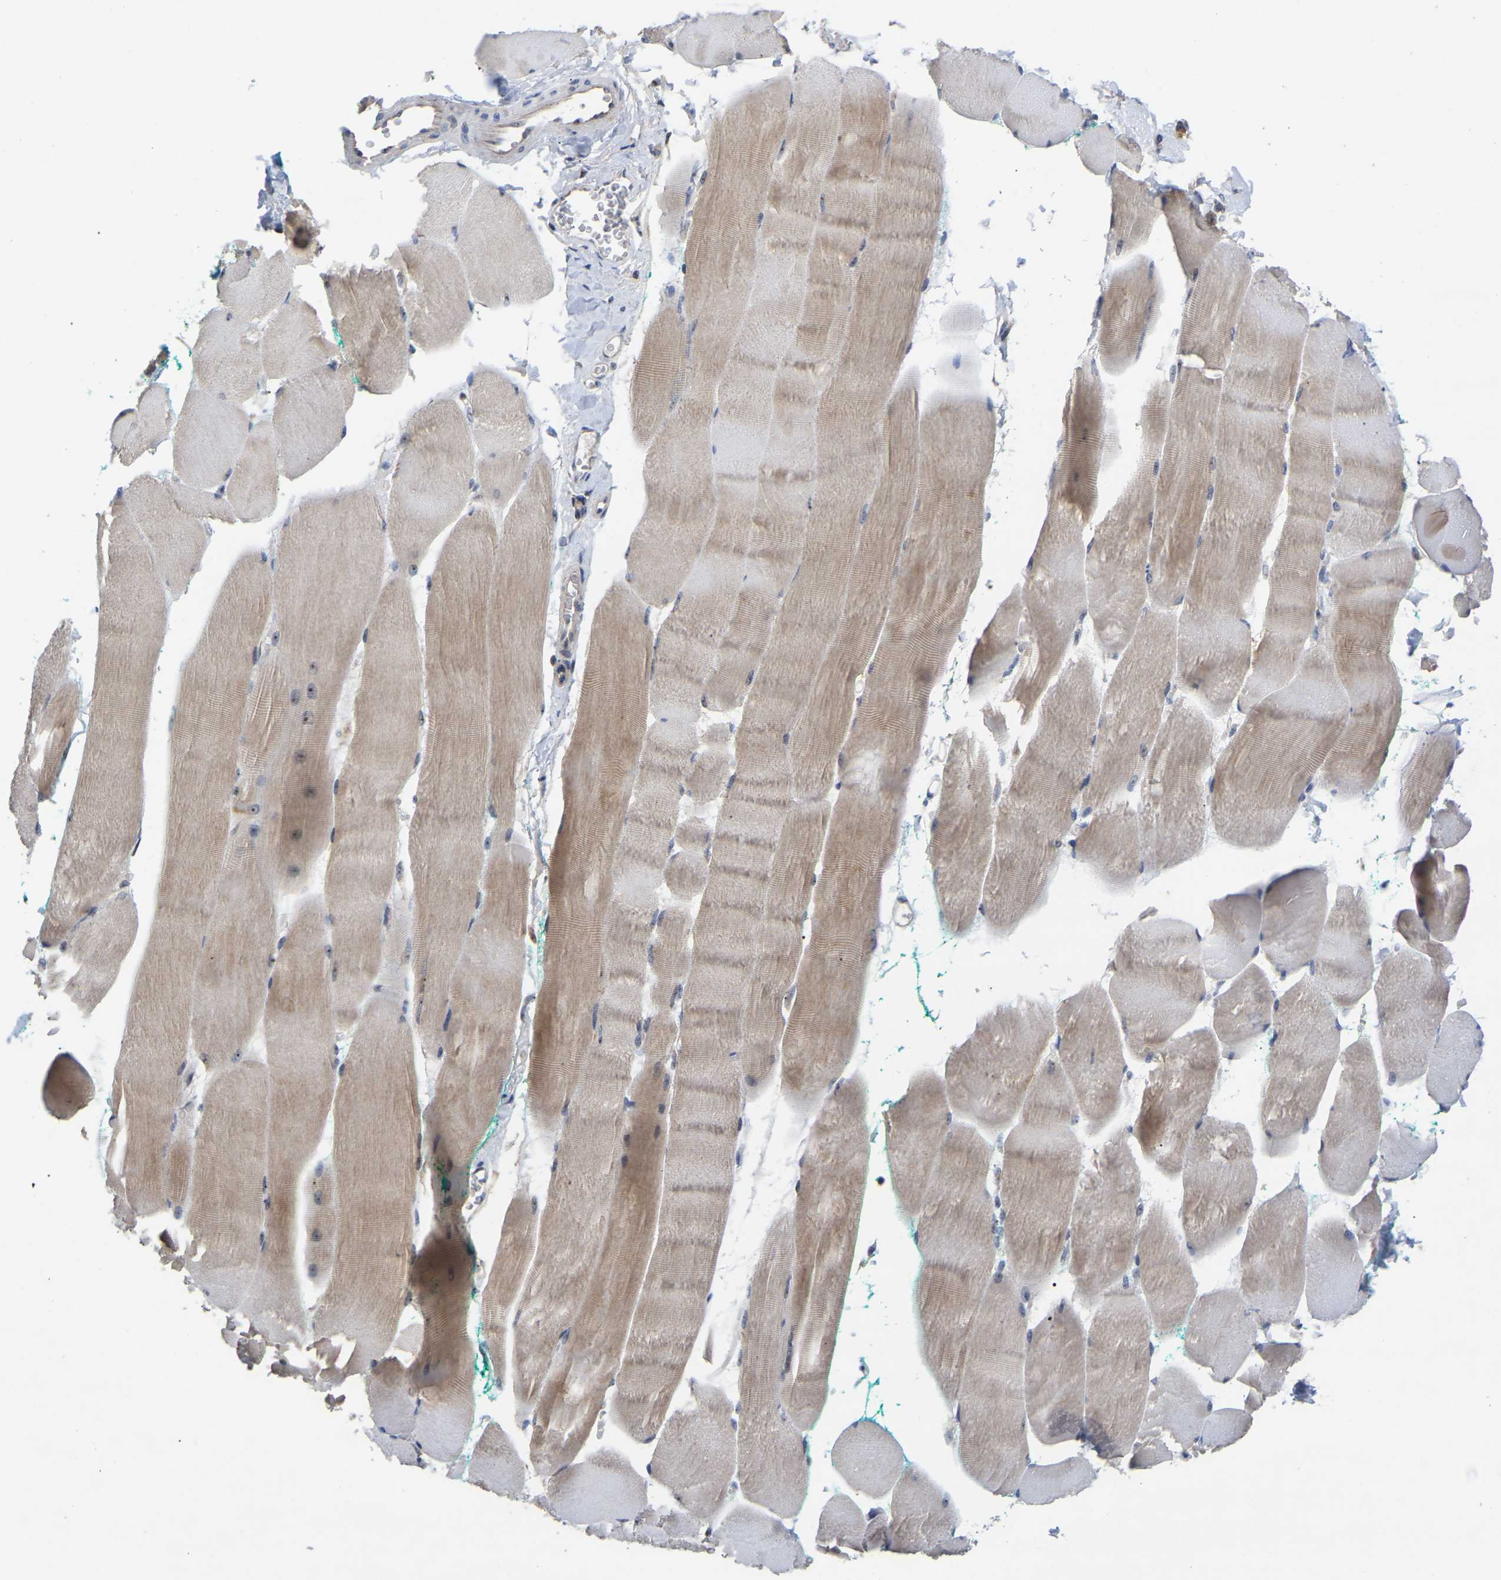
{"staining": {"intensity": "moderate", "quantity": "25%-75%", "location": "cytoplasmic/membranous,nuclear"}, "tissue": "skeletal muscle", "cell_type": "Myocytes", "image_type": "normal", "snomed": [{"axis": "morphology", "description": "Normal tissue, NOS"}, {"axis": "morphology", "description": "Squamous cell carcinoma, NOS"}, {"axis": "topography", "description": "Skeletal muscle"}], "caption": "This micrograph reveals immunohistochemistry staining of normal human skeletal muscle, with medium moderate cytoplasmic/membranous,nuclear staining in approximately 25%-75% of myocytes.", "gene": "NOP53", "patient": {"sex": "male", "age": 51}}